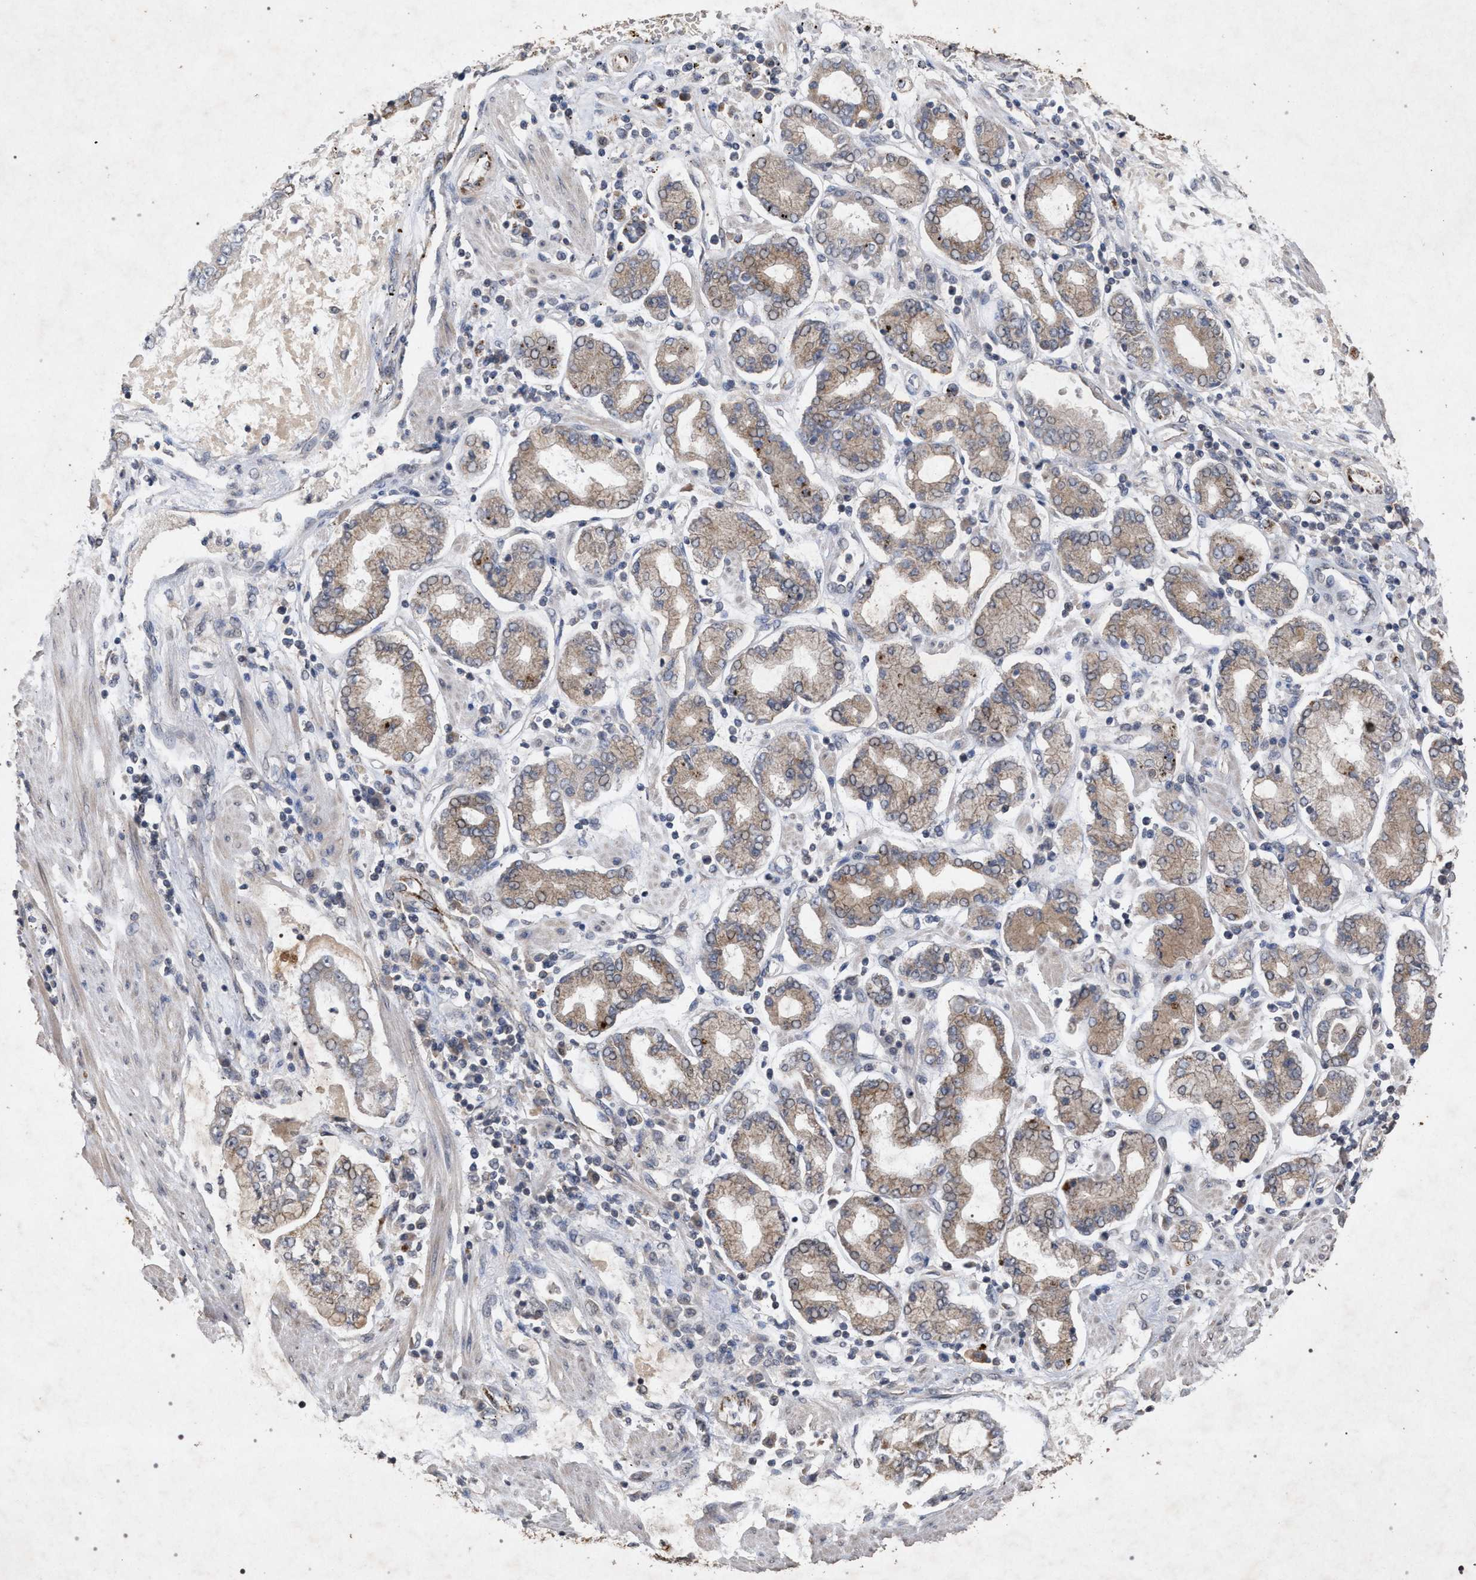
{"staining": {"intensity": "moderate", "quantity": ">75%", "location": "cytoplasmic/membranous"}, "tissue": "stomach cancer", "cell_type": "Tumor cells", "image_type": "cancer", "snomed": [{"axis": "morphology", "description": "Adenocarcinoma, NOS"}, {"axis": "topography", "description": "Stomach"}], "caption": "This is a histology image of IHC staining of adenocarcinoma (stomach), which shows moderate expression in the cytoplasmic/membranous of tumor cells.", "gene": "PKD2L1", "patient": {"sex": "male", "age": 76}}